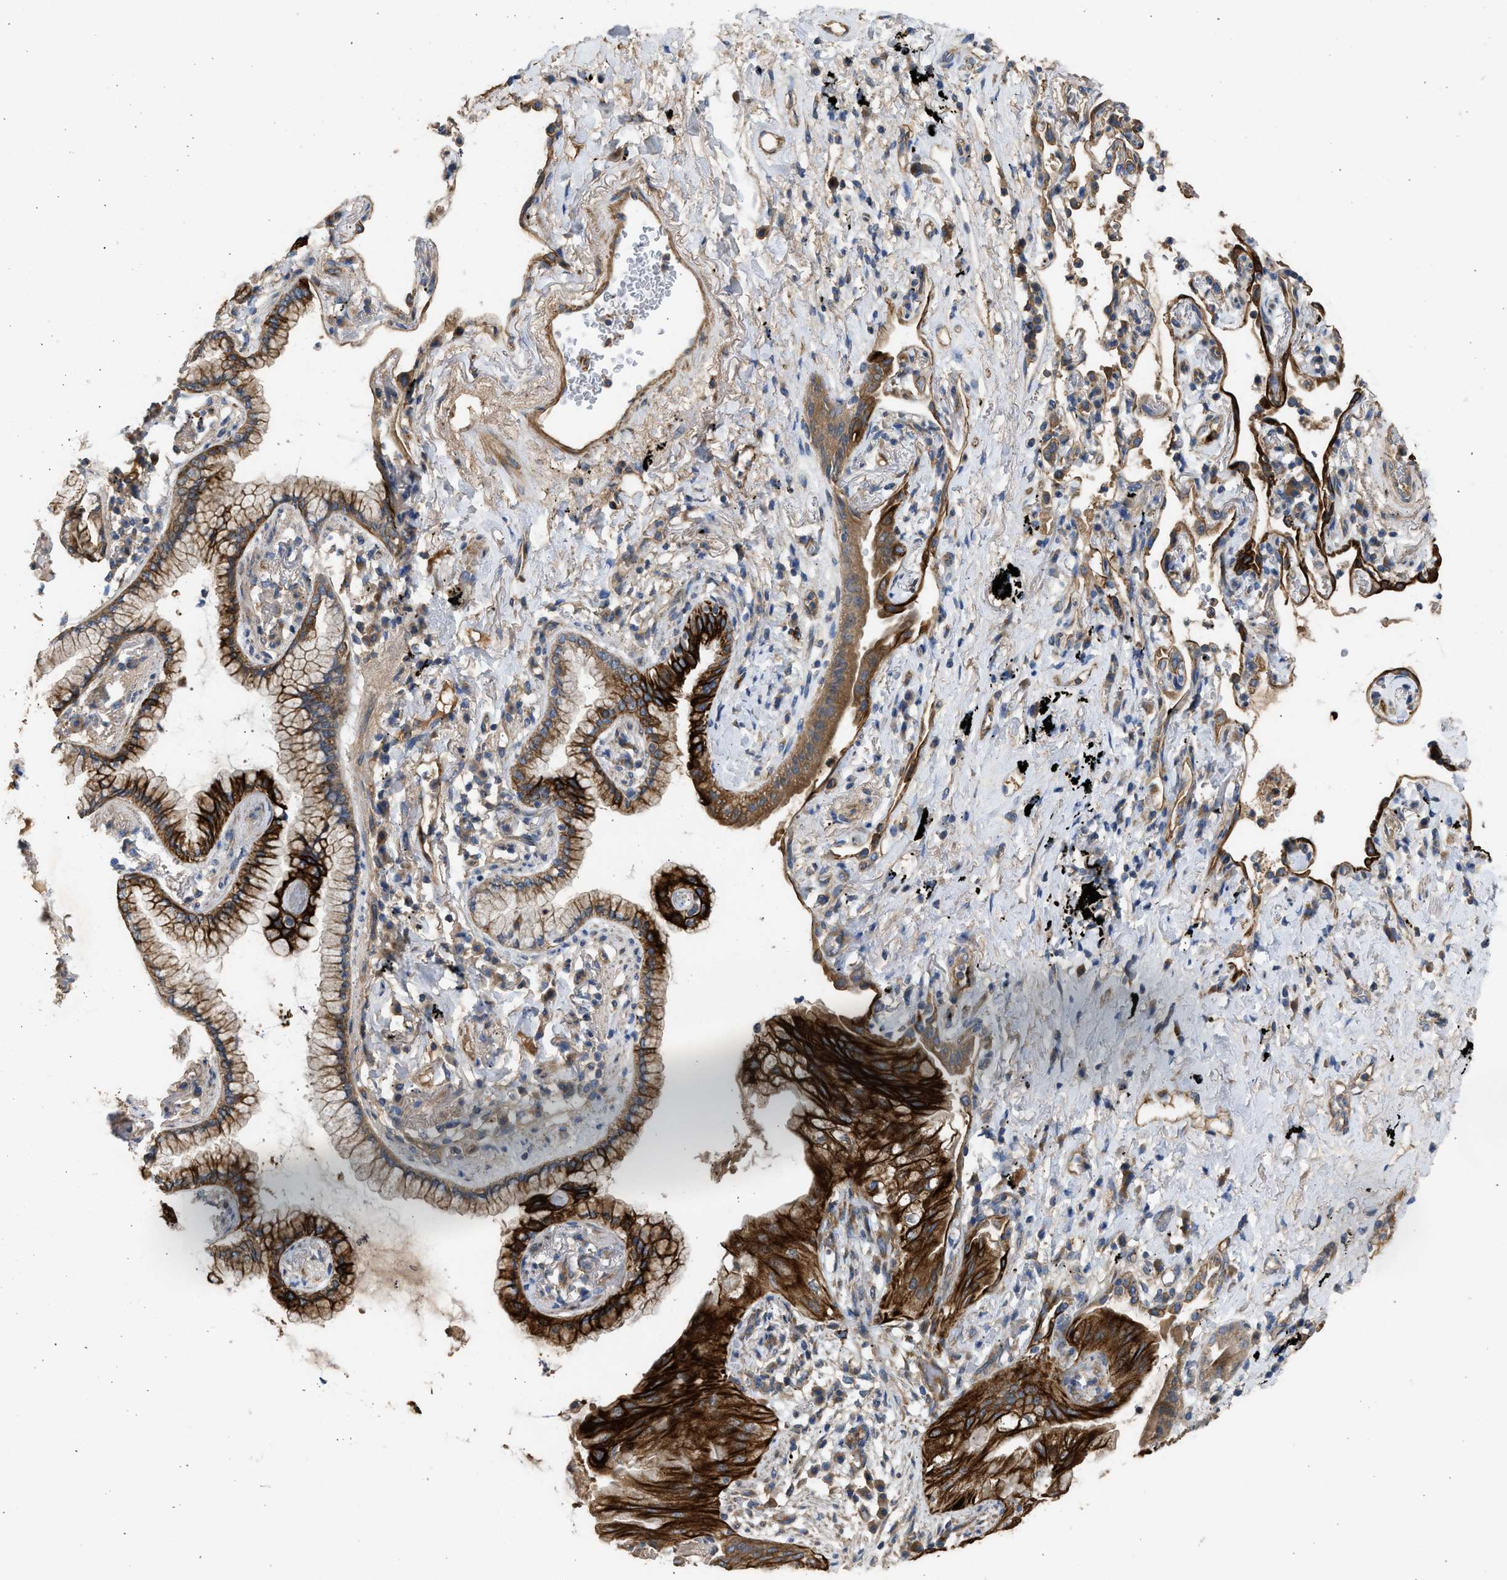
{"staining": {"intensity": "strong", "quantity": ">75%", "location": "cytoplasmic/membranous"}, "tissue": "lung cancer", "cell_type": "Tumor cells", "image_type": "cancer", "snomed": [{"axis": "morphology", "description": "Normal tissue, NOS"}, {"axis": "morphology", "description": "Adenocarcinoma, NOS"}, {"axis": "topography", "description": "Bronchus"}, {"axis": "topography", "description": "Lung"}], "caption": "About >75% of tumor cells in adenocarcinoma (lung) demonstrate strong cytoplasmic/membranous protein staining as visualized by brown immunohistochemical staining.", "gene": "CSRNP2", "patient": {"sex": "female", "age": 70}}